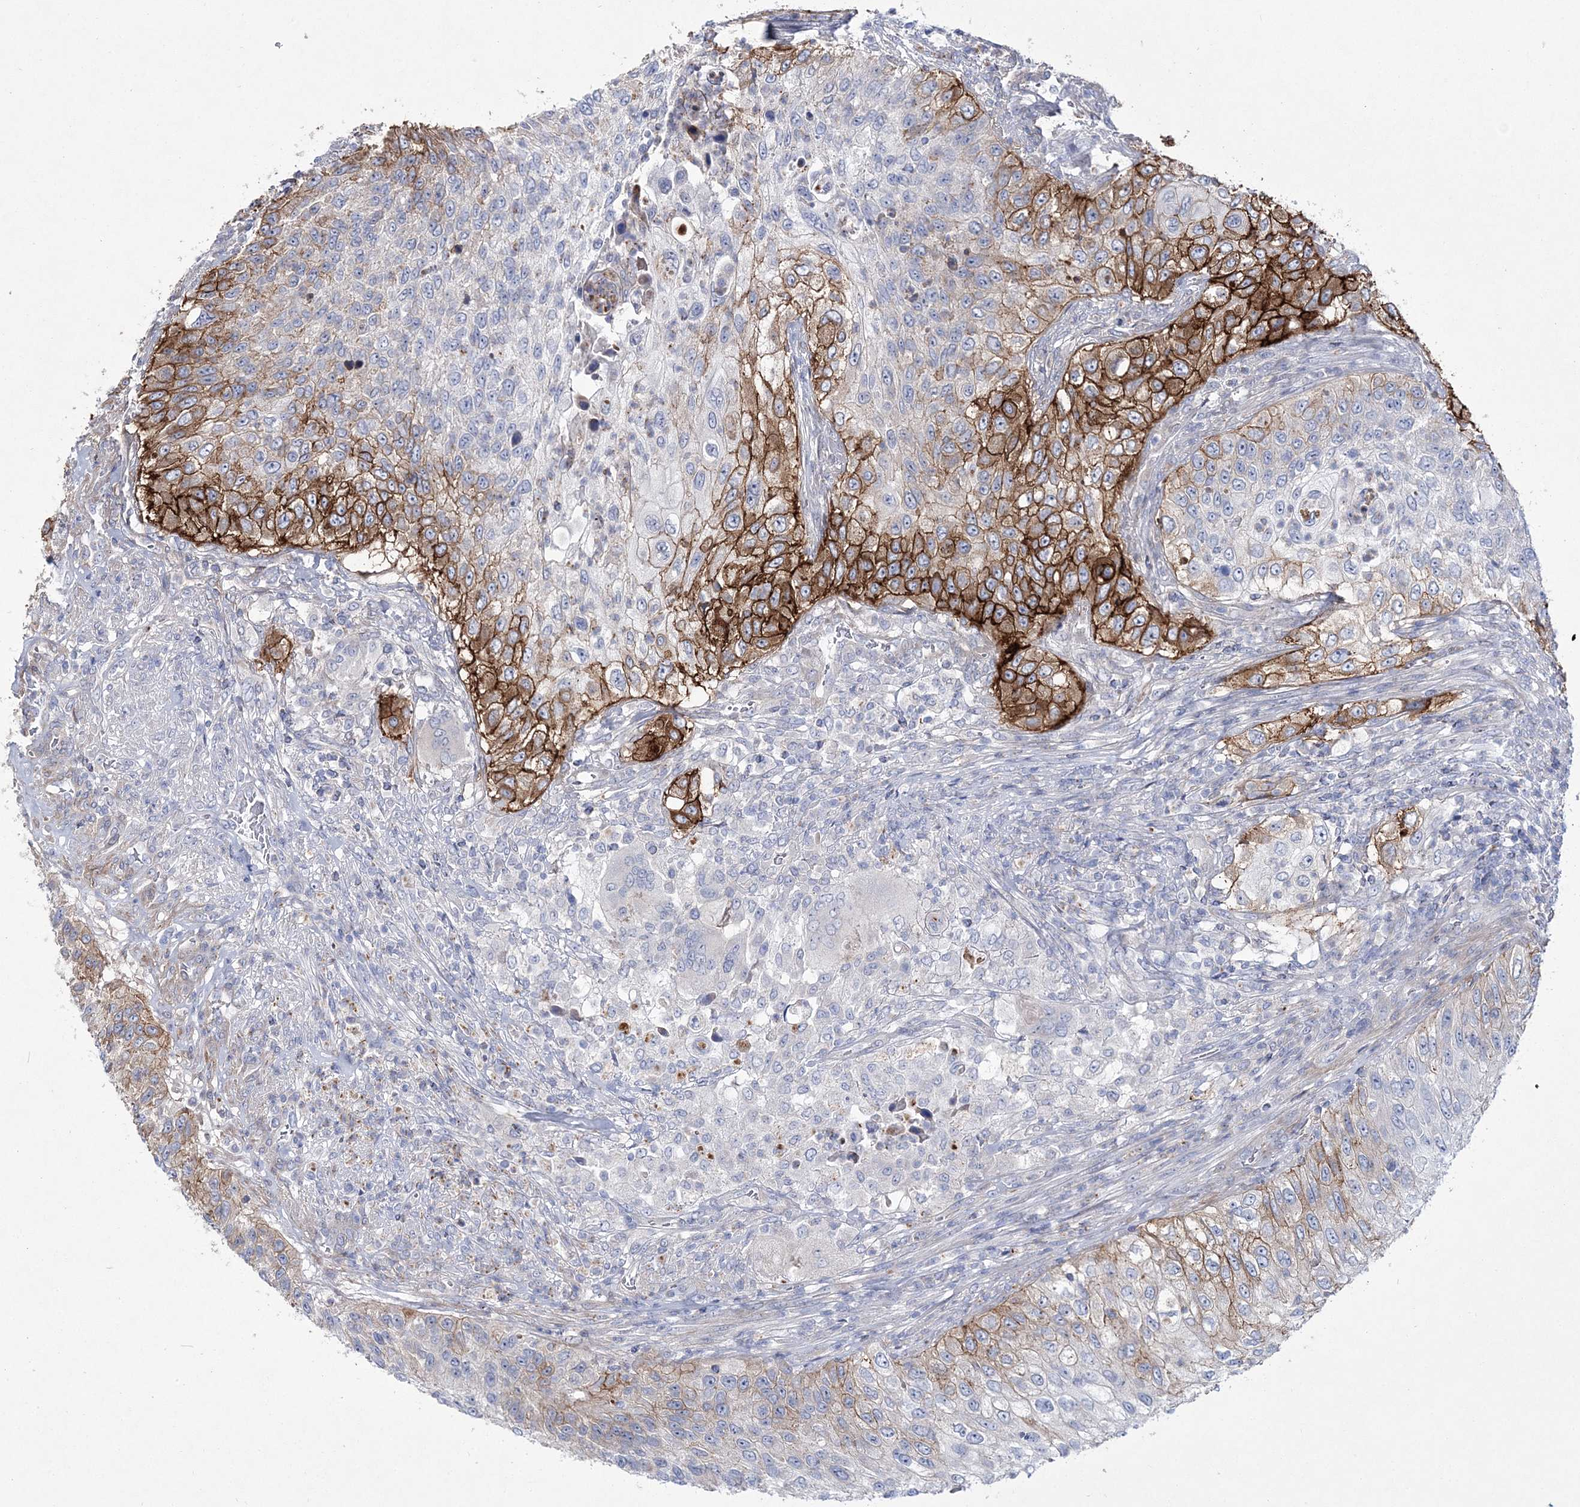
{"staining": {"intensity": "strong", "quantity": "25%-75%", "location": "cytoplasmic/membranous"}, "tissue": "urothelial cancer", "cell_type": "Tumor cells", "image_type": "cancer", "snomed": [{"axis": "morphology", "description": "Urothelial carcinoma, High grade"}, {"axis": "topography", "description": "Urinary bladder"}], "caption": "IHC of urothelial cancer demonstrates high levels of strong cytoplasmic/membranous staining in approximately 25%-75% of tumor cells. (Stains: DAB in brown, nuclei in blue, Microscopy: brightfield microscopy at high magnification).", "gene": "ANO1", "patient": {"sex": "female", "age": 60}}